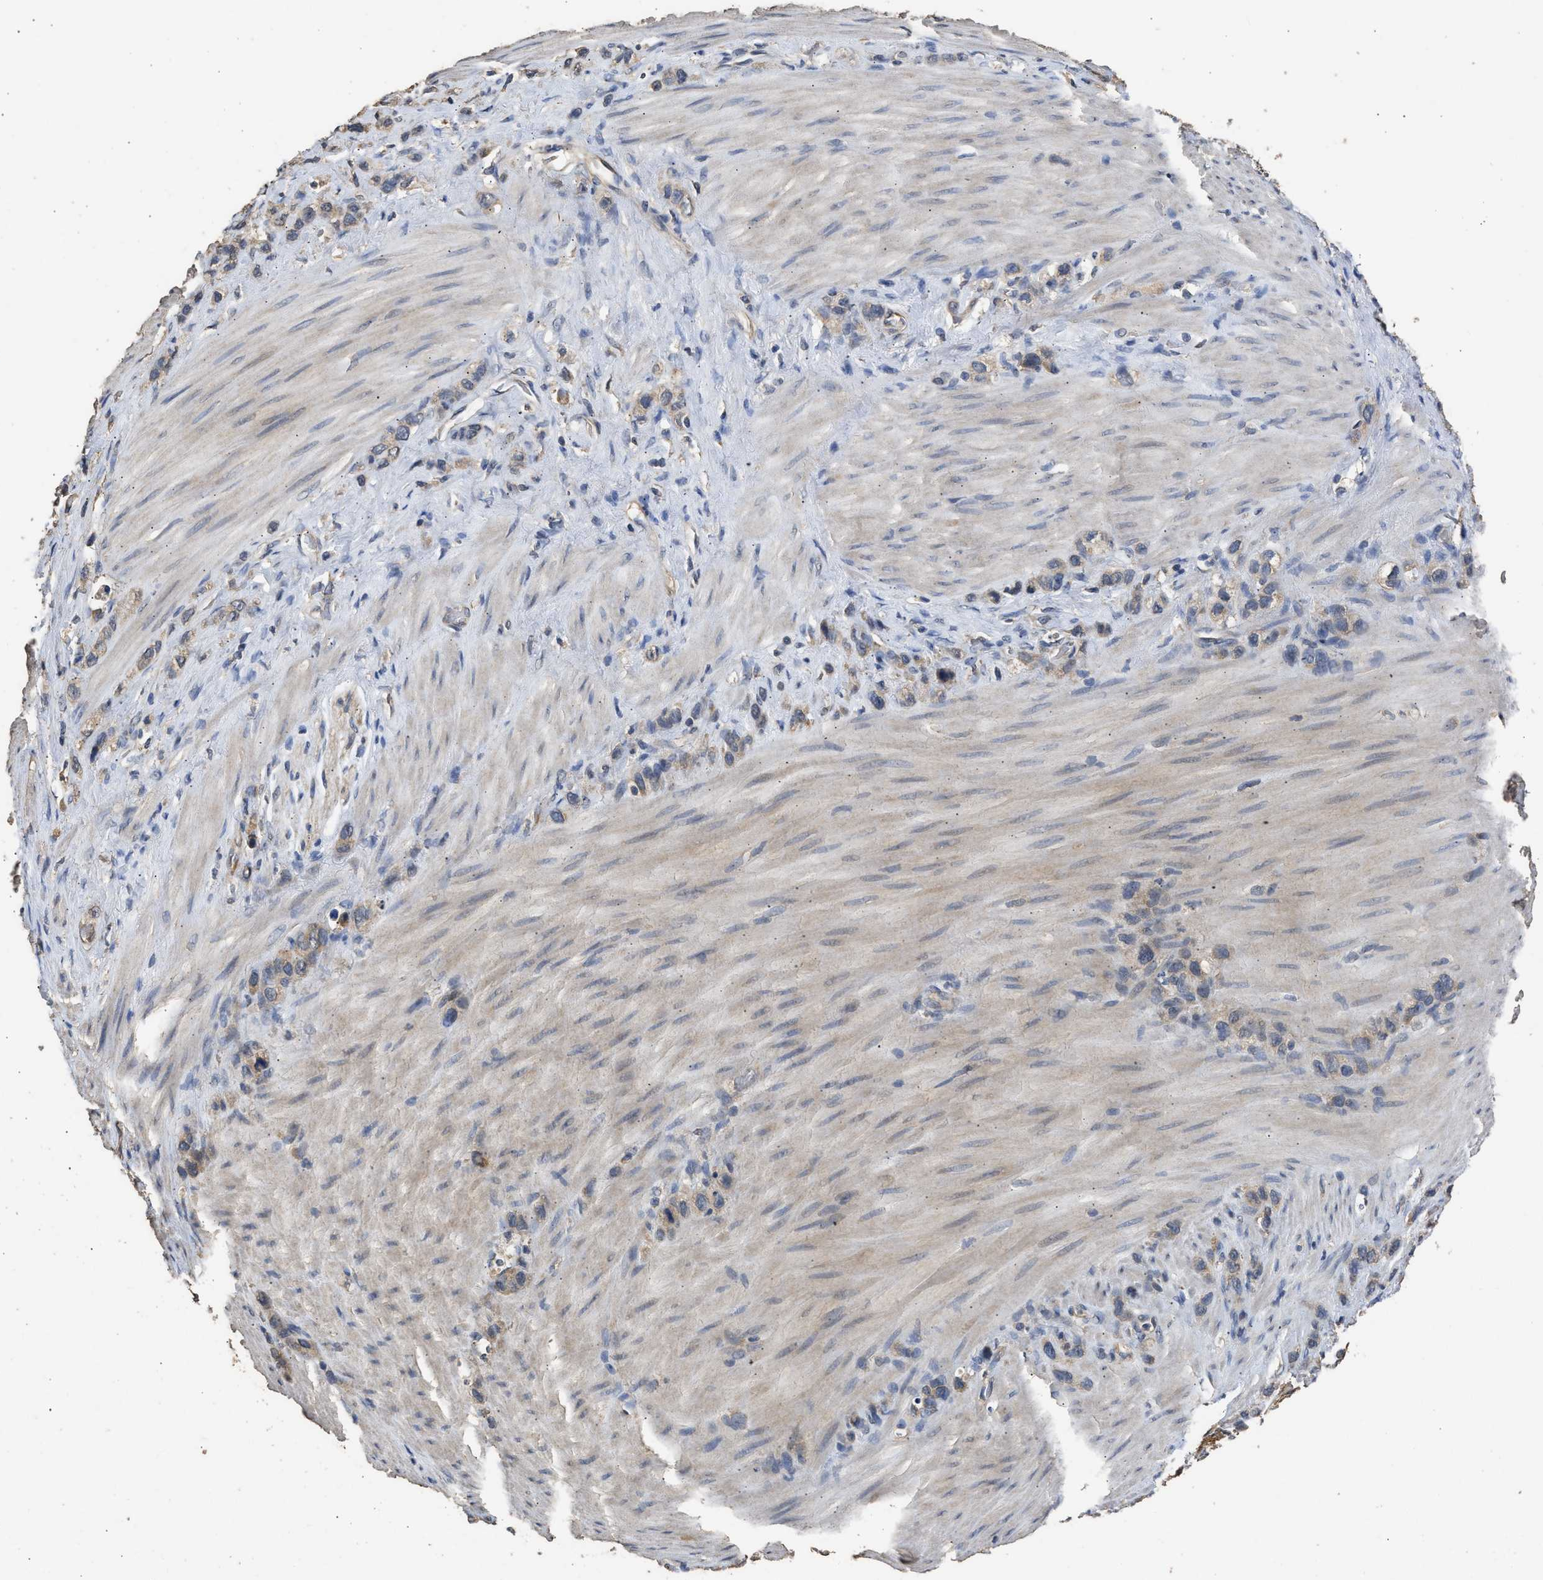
{"staining": {"intensity": "weak", "quantity": ">75%", "location": "cytoplasmic/membranous"}, "tissue": "stomach cancer", "cell_type": "Tumor cells", "image_type": "cancer", "snomed": [{"axis": "morphology", "description": "Adenocarcinoma, NOS"}, {"axis": "morphology", "description": "Adenocarcinoma, High grade"}, {"axis": "topography", "description": "Stomach, upper"}, {"axis": "topography", "description": "Stomach, lower"}], "caption": "Immunohistochemical staining of stomach adenocarcinoma shows weak cytoplasmic/membranous protein expression in about >75% of tumor cells.", "gene": "SPINT2", "patient": {"sex": "female", "age": 65}}